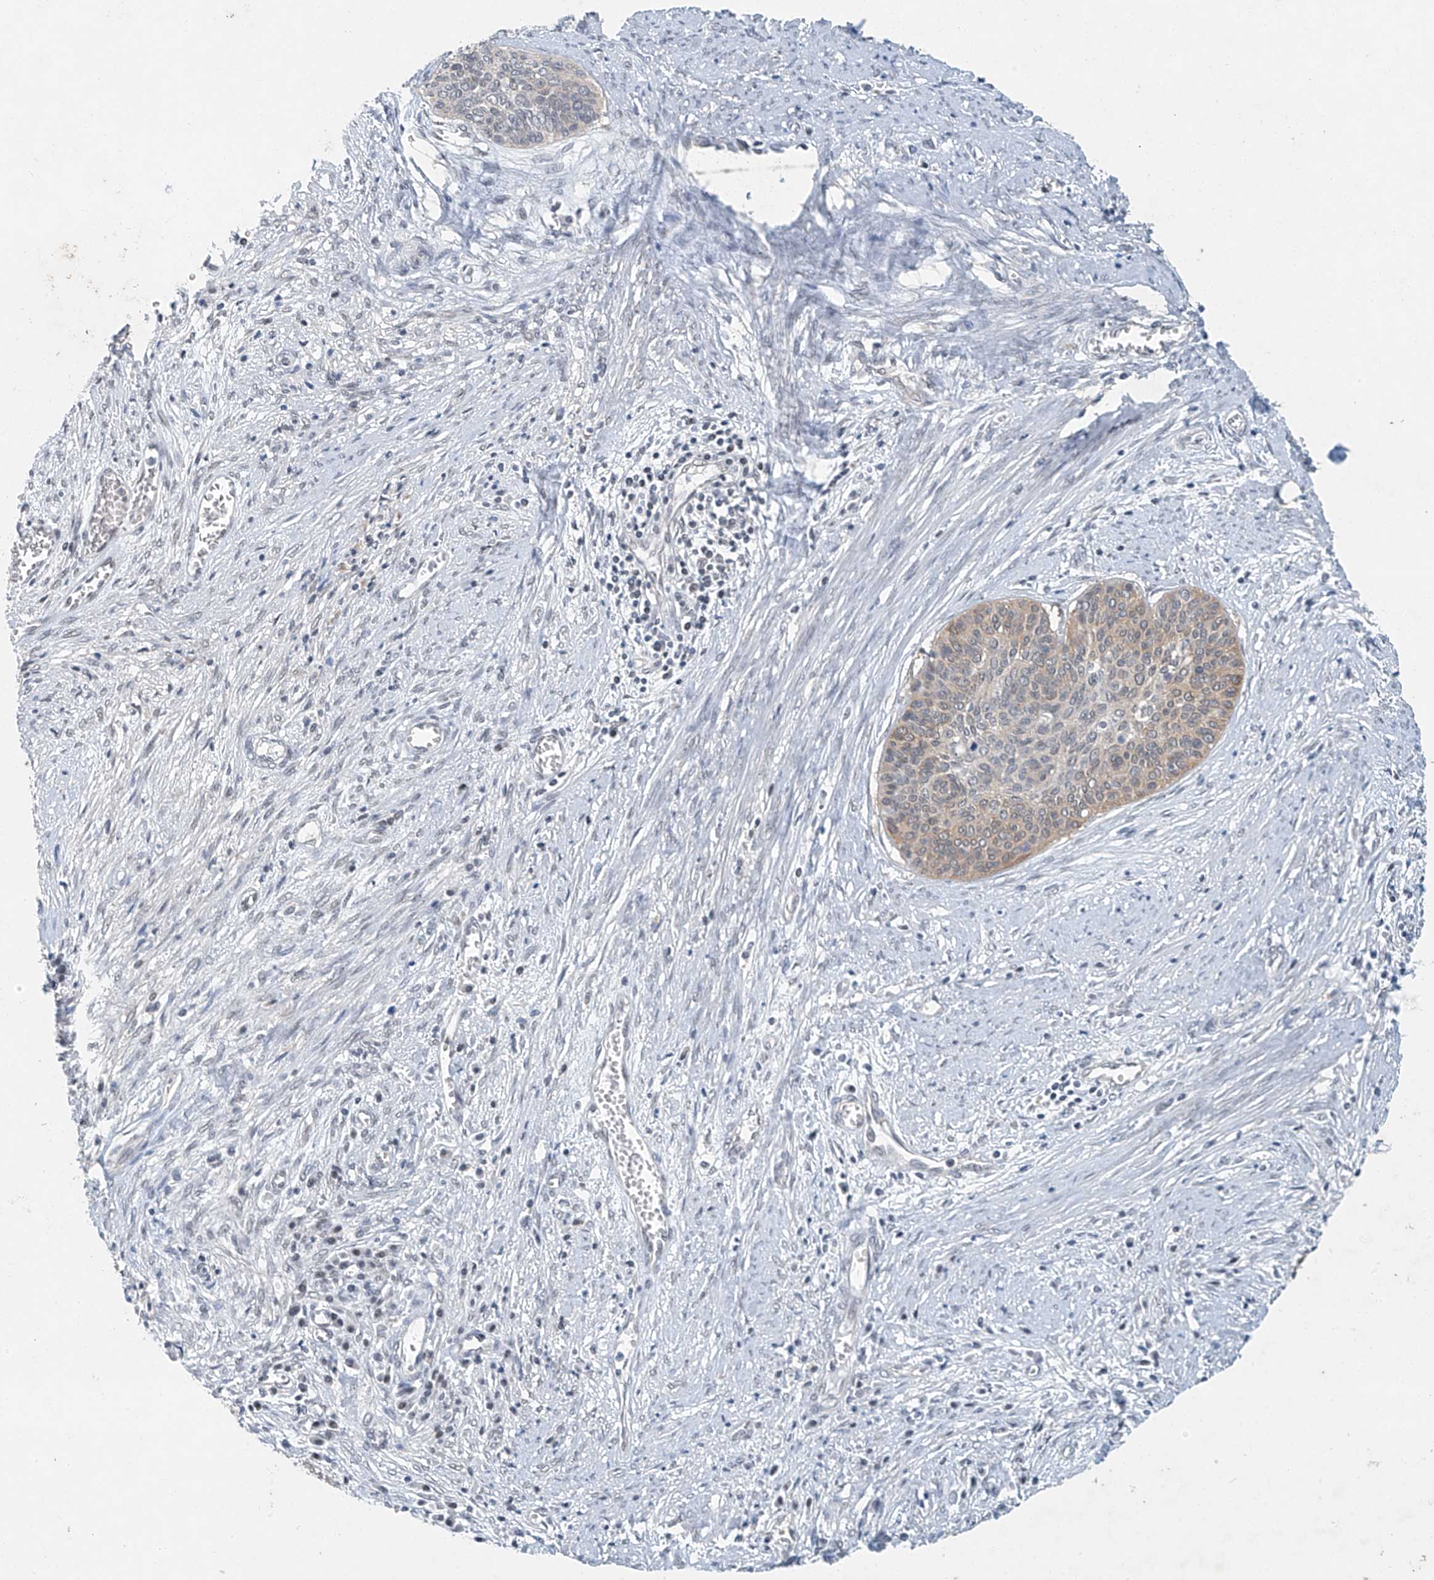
{"staining": {"intensity": "weak", "quantity": "<25%", "location": "cytoplasmic/membranous"}, "tissue": "cervical cancer", "cell_type": "Tumor cells", "image_type": "cancer", "snomed": [{"axis": "morphology", "description": "Squamous cell carcinoma, NOS"}, {"axis": "topography", "description": "Cervix"}], "caption": "Immunohistochemical staining of human cervical squamous cell carcinoma displays no significant expression in tumor cells.", "gene": "TAF8", "patient": {"sex": "female", "age": 55}}